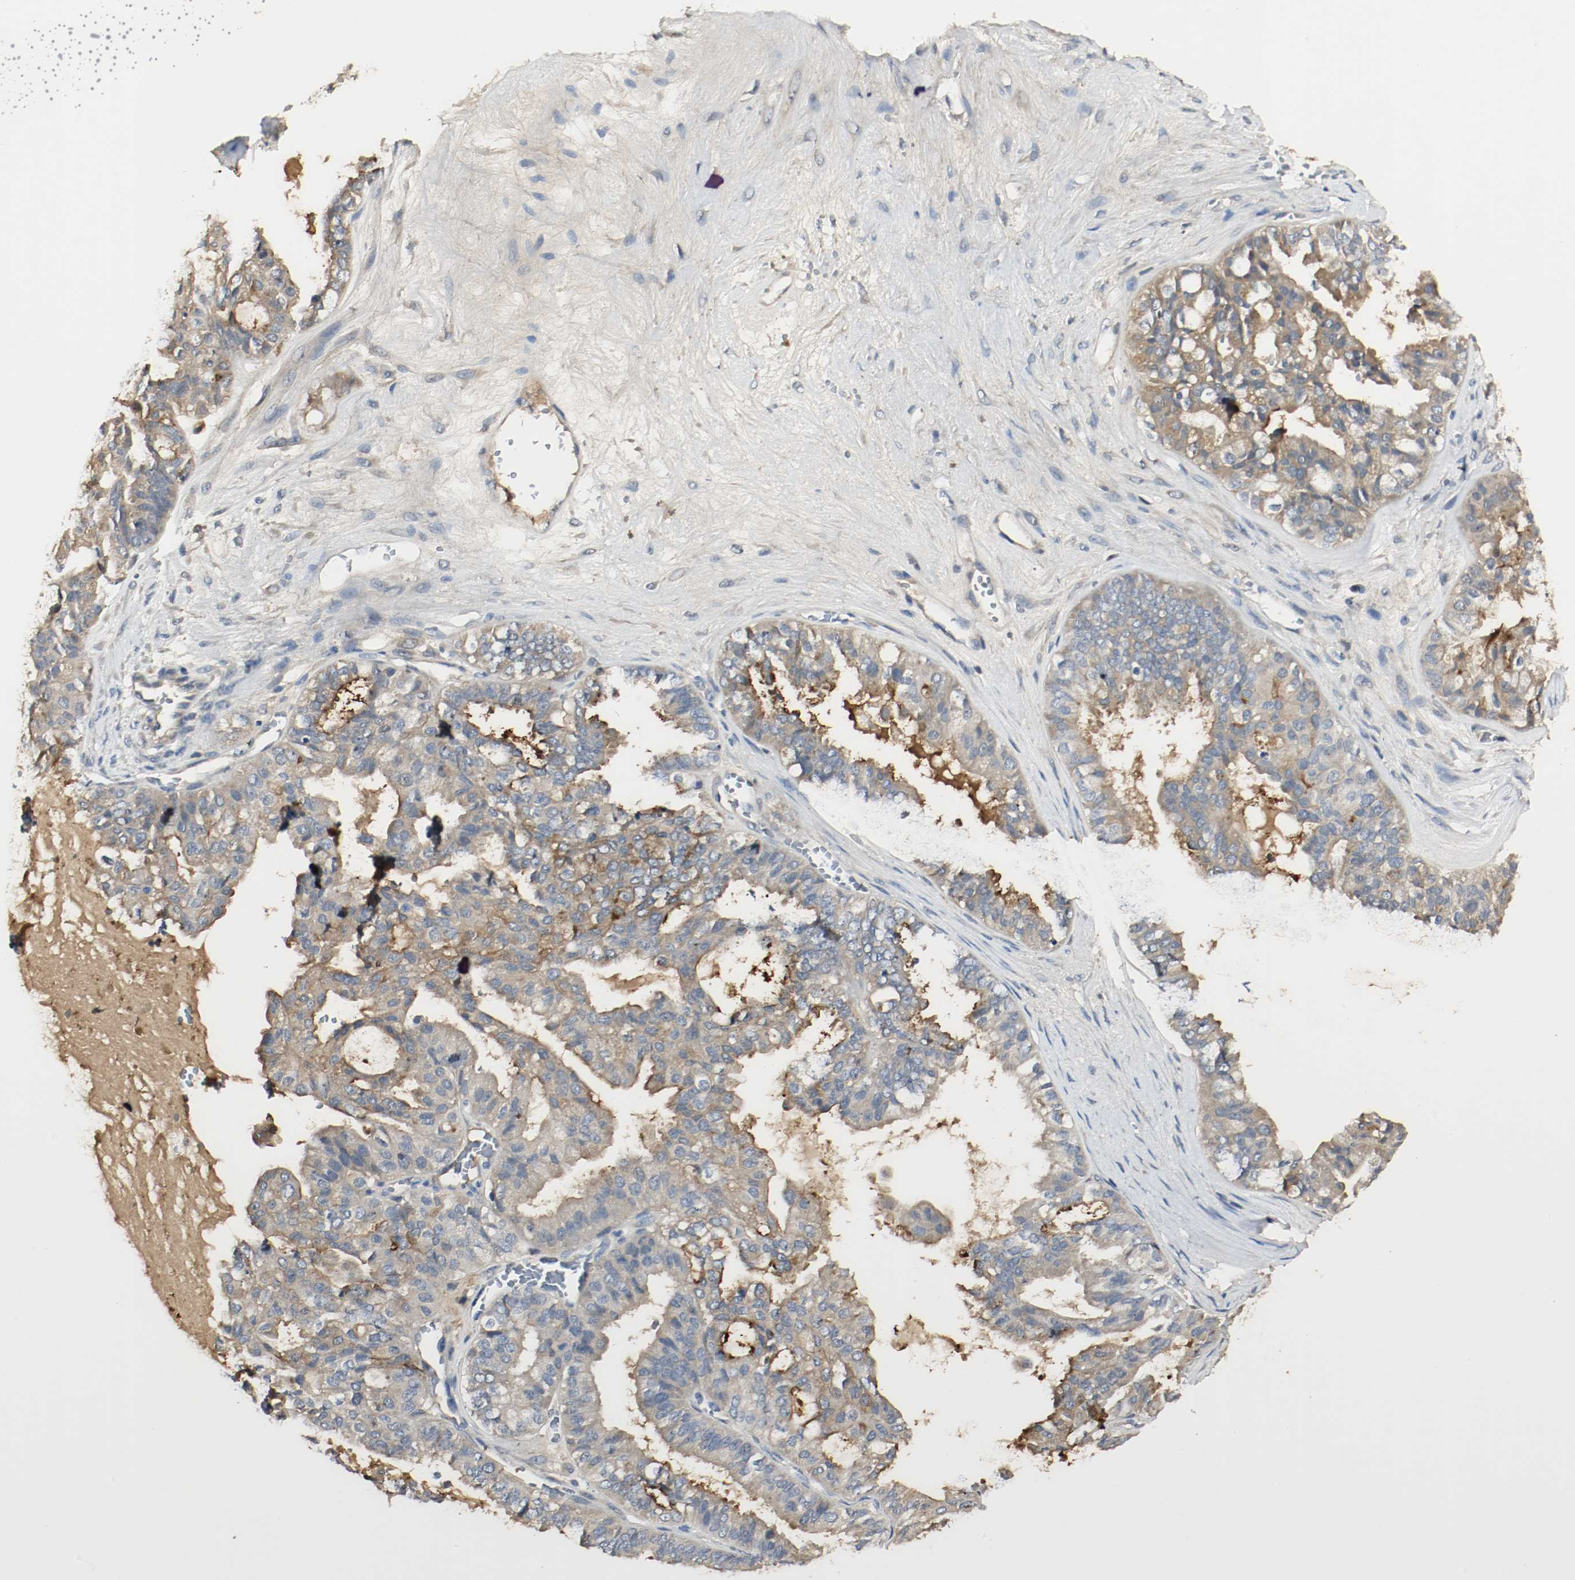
{"staining": {"intensity": "negative", "quantity": "none", "location": "none"}, "tissue": "ovarian cancer", "cell_type": "Tumor cells", "image_type": "cancer", "snomed": [{"axis": "morphology", "description": "Carcinoma, NOS"}, {"axis": "morphology", "description": "Carcinoma, endometroid"}, {"axis": "topography", "description": "Ovary"}], "caption": "Immunohistochemistry photomicrograph of neoplastic tissue: carcinoma (ovarian) stained with DAB reveals no significant protein staining in tumor cells.", "gene": "MELTF", "patient": {"sex": "female", "age": 50}}